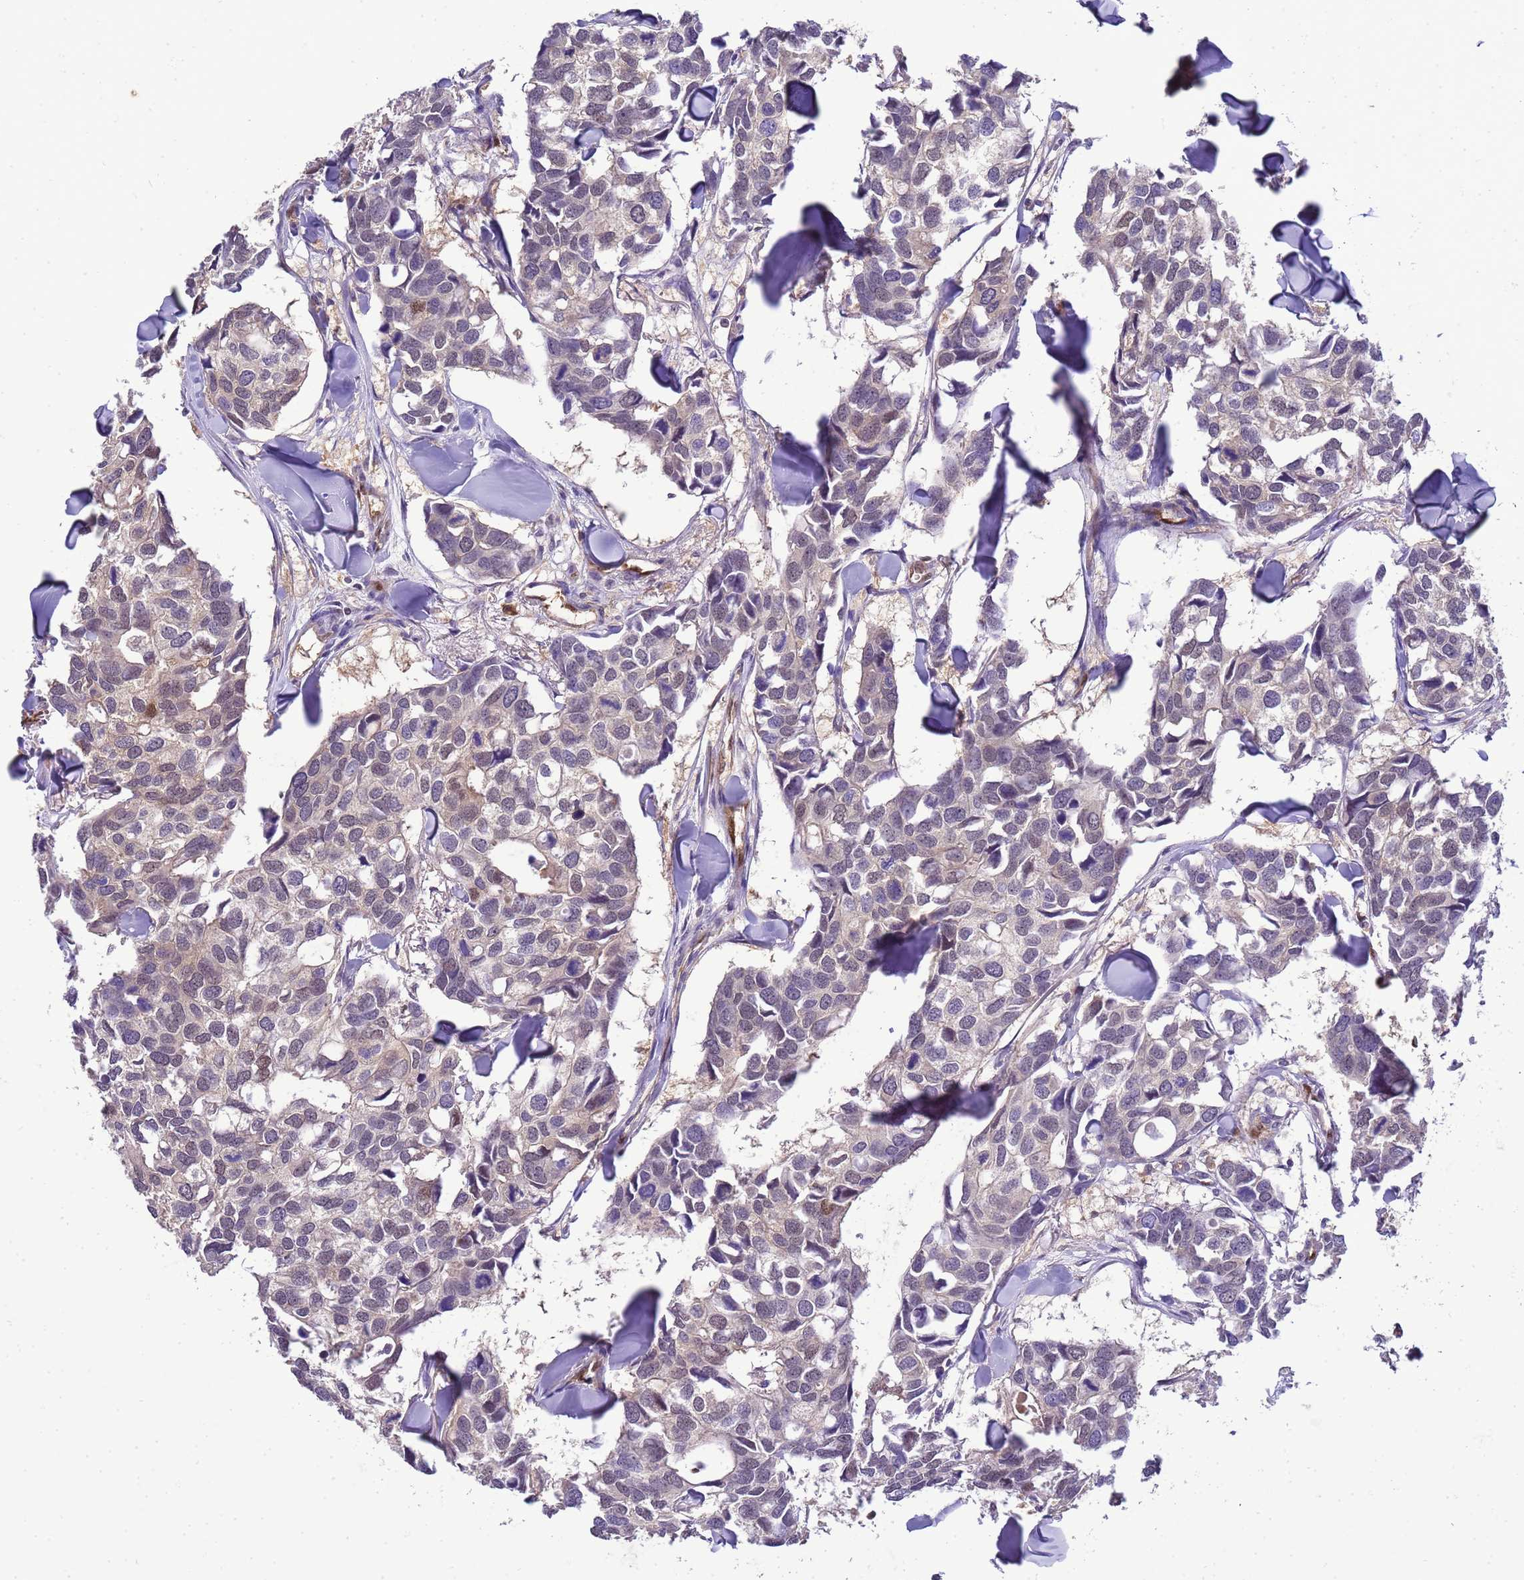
{"staining": {"intensity": "negative", "quantity": "none", "location": "none"}, "tissue": "breast cancer", "cell_type": "Tumor cells", "image_type": "cancer", "snomed": [{"axis": "morphology", "description": "Duct carcinoma"}, {"axis": "topography", "description": "Breast"}], "caption": "This is an immunohistochemistry (IHC) image of human breast cancer (invasive ductal carcinoma). There is no staining in tumor cells.", "gene": "DDI2", "patient": {"sex": "female", "age": 83}}